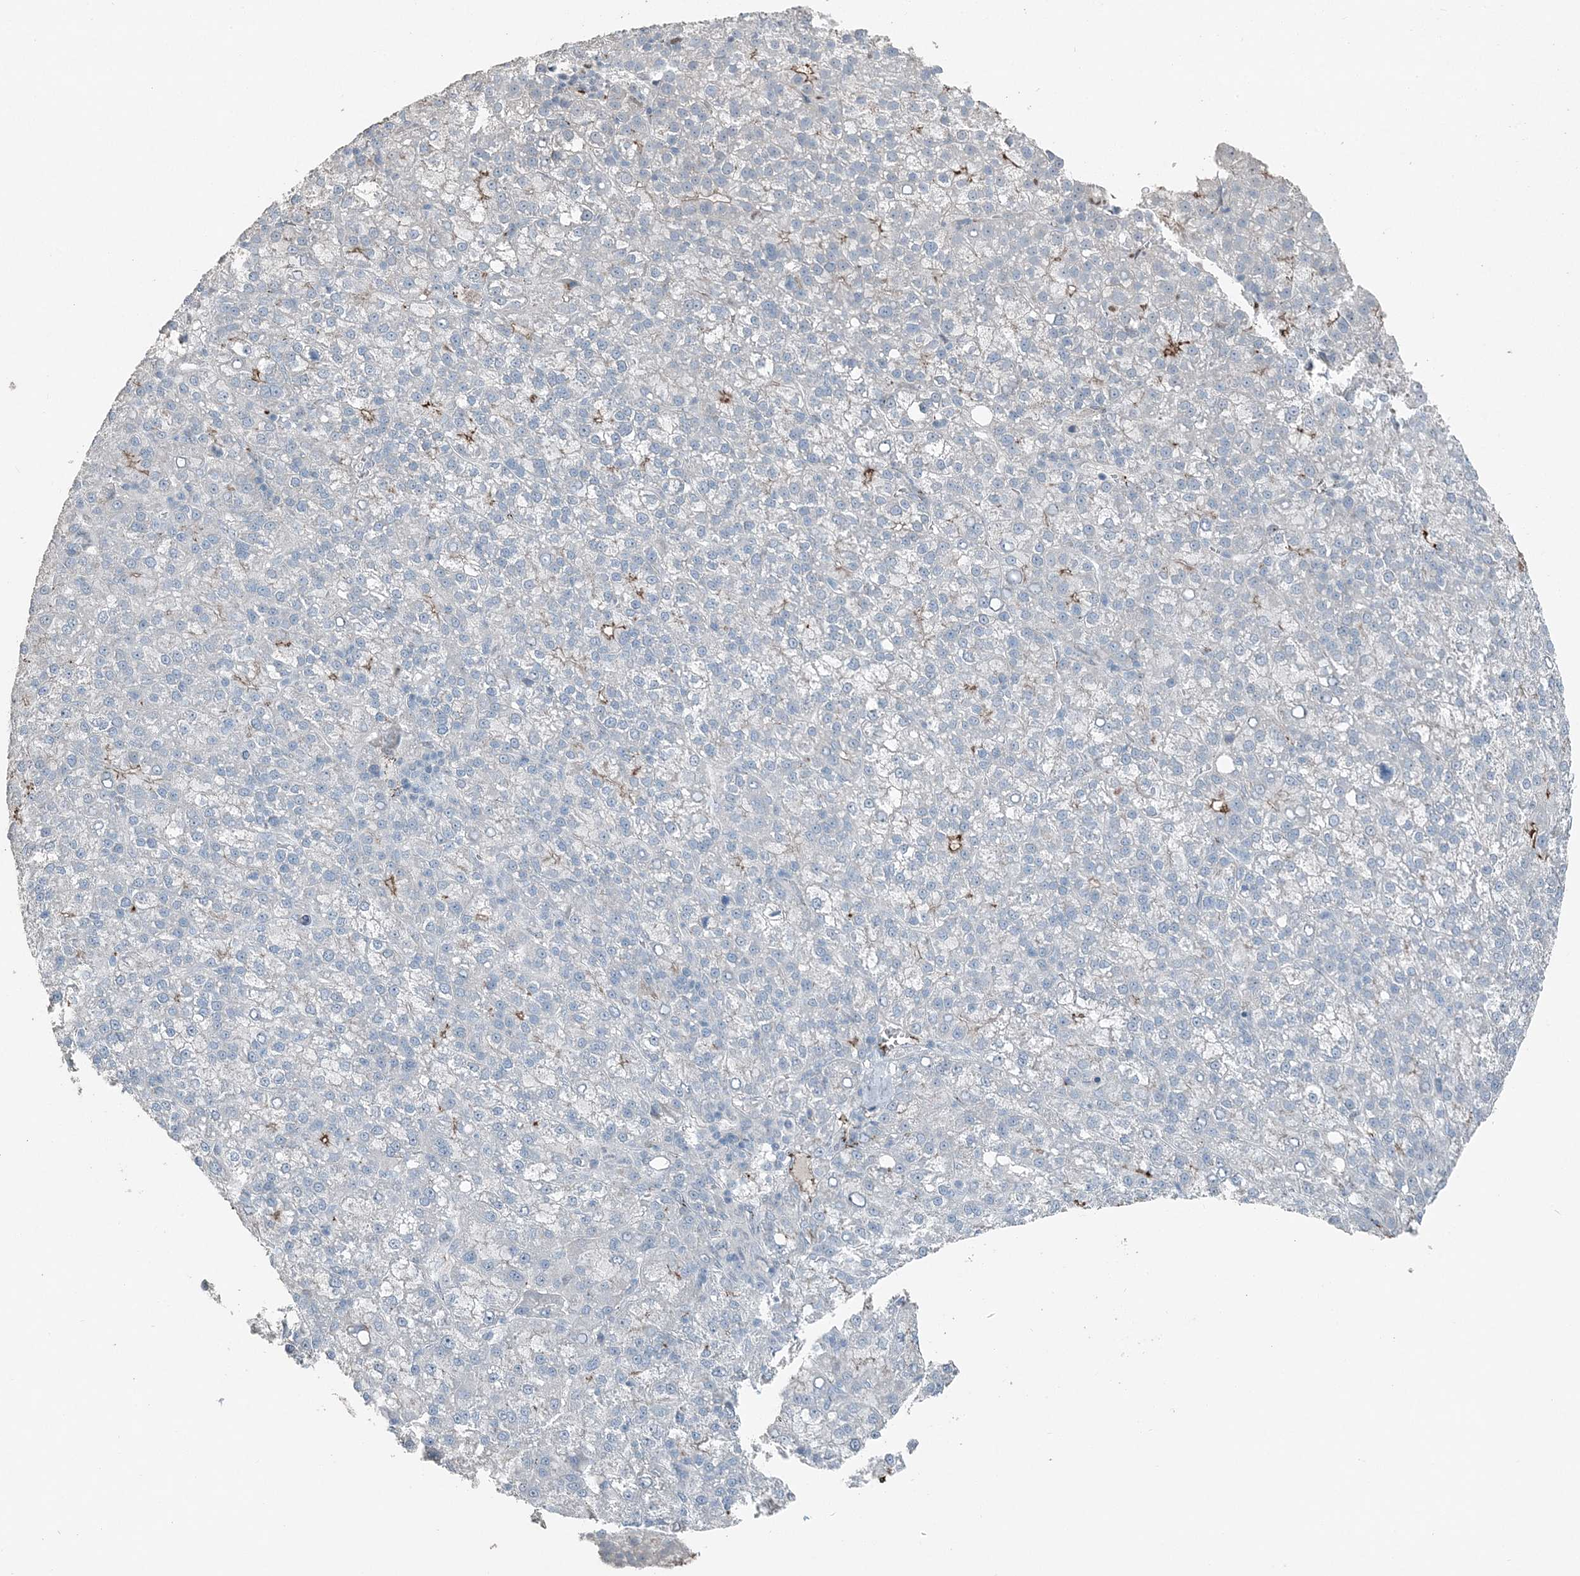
{"staining": {"intensity": "negative", "quantity": "none", "location": "none"}, "tissue": "liver cancer", "cell_type": "Tumor cells", "image_type": "cancer", "snomed": [{"axis": "morphology", "description": "Carcinoma, Hepatocellular, NOS"}, {"axis": "topography", "description": "Liver"}], "caption": "Immunohistochemical staining of human liver cancer (hepatocellular carcinoma) shows no significant staining in tumor cells.", "gene": "ELOVL7", "patient": {"sex": "female", "age": 58}}